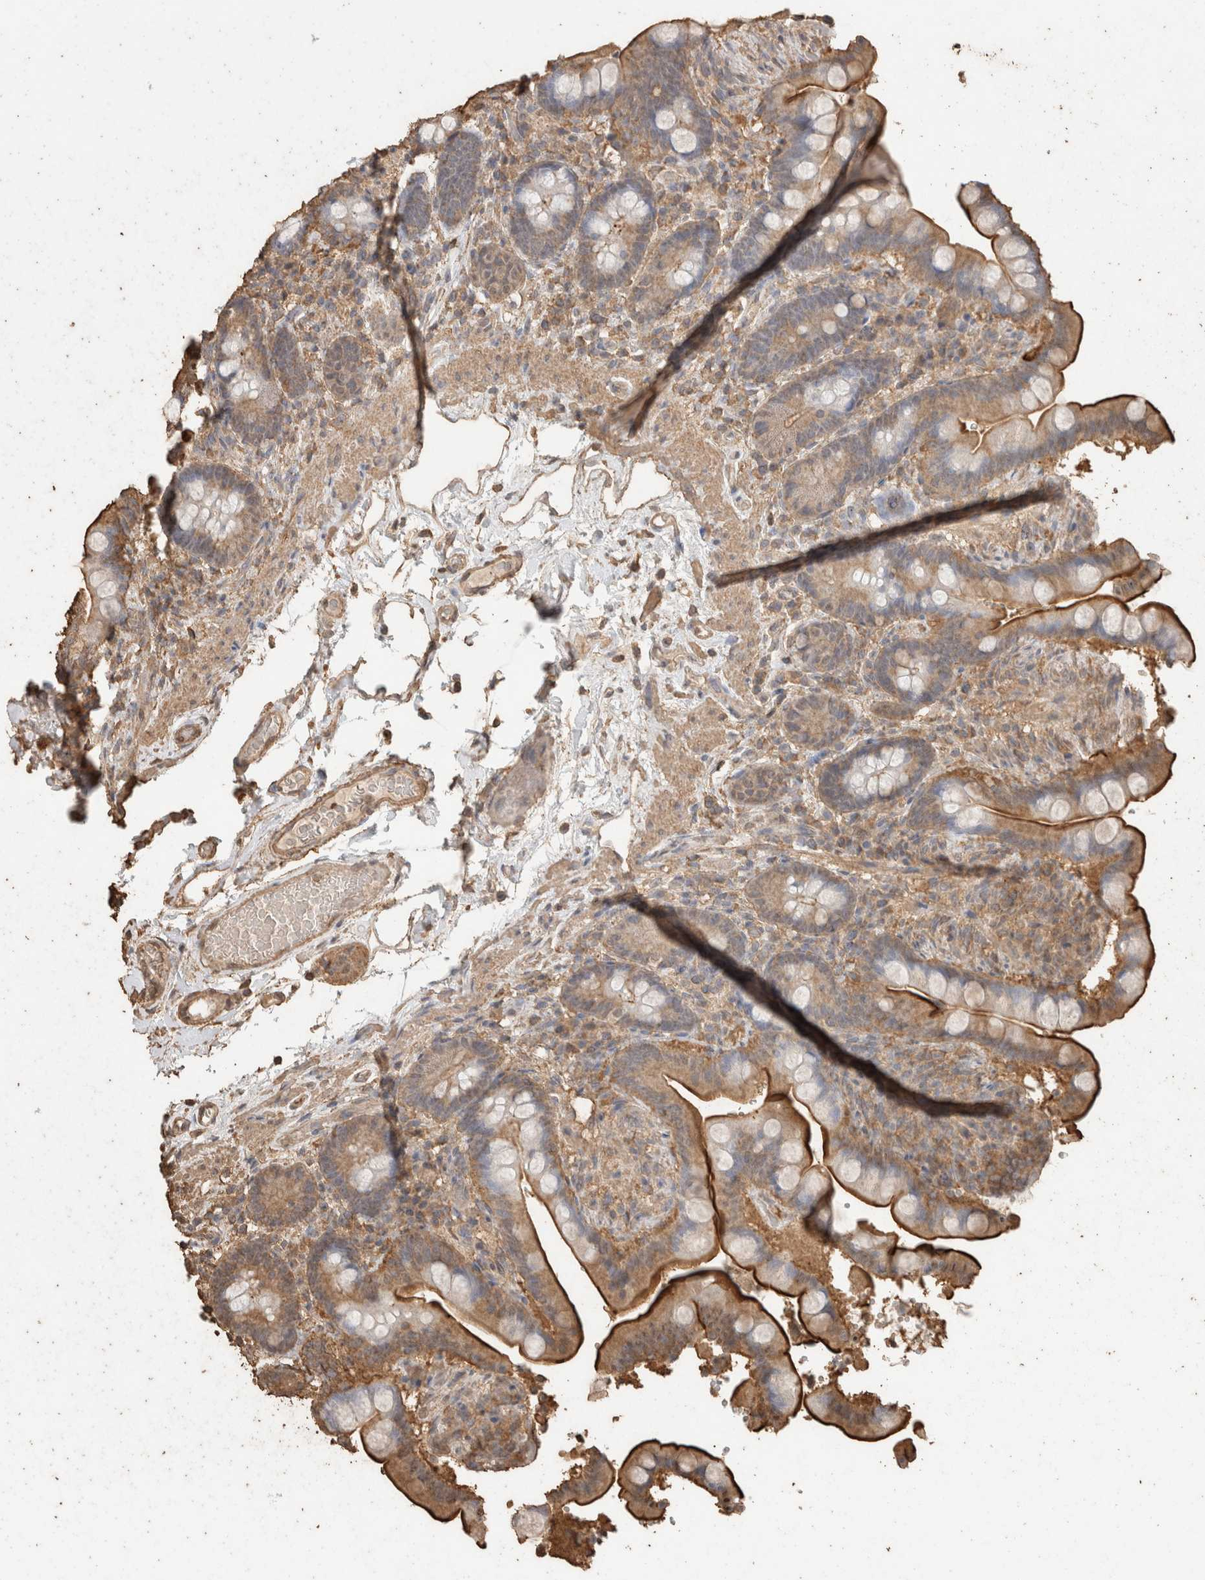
{"staining": {"intensity": "moderate", "quantity": ">75%", "location": "cytoplasmic/membranous"}, "tissue": "colon", "cell_type": "Endothelial cells", "image_type": "normal", "snomed": [{"axis": "morphology", "description": "Normal tissue, NOS"}, {"axis": "topography", "description": "Smooth muscle"}, {"axis": "topography", "description": "Colon"}], "caption": "The immunohistochemical stain highlights moderate cytoplasmic/membranous positivity in endothelial cells of benign colon. The protein of interest is stained brown, and the nuclei are stained in blue (DAB (3,3'-diaminobenzidine) IHC with brightfield microscopy, high magnification).", "gene": "CX3CL1", "patient": {"sex": "male", "age": 73}}